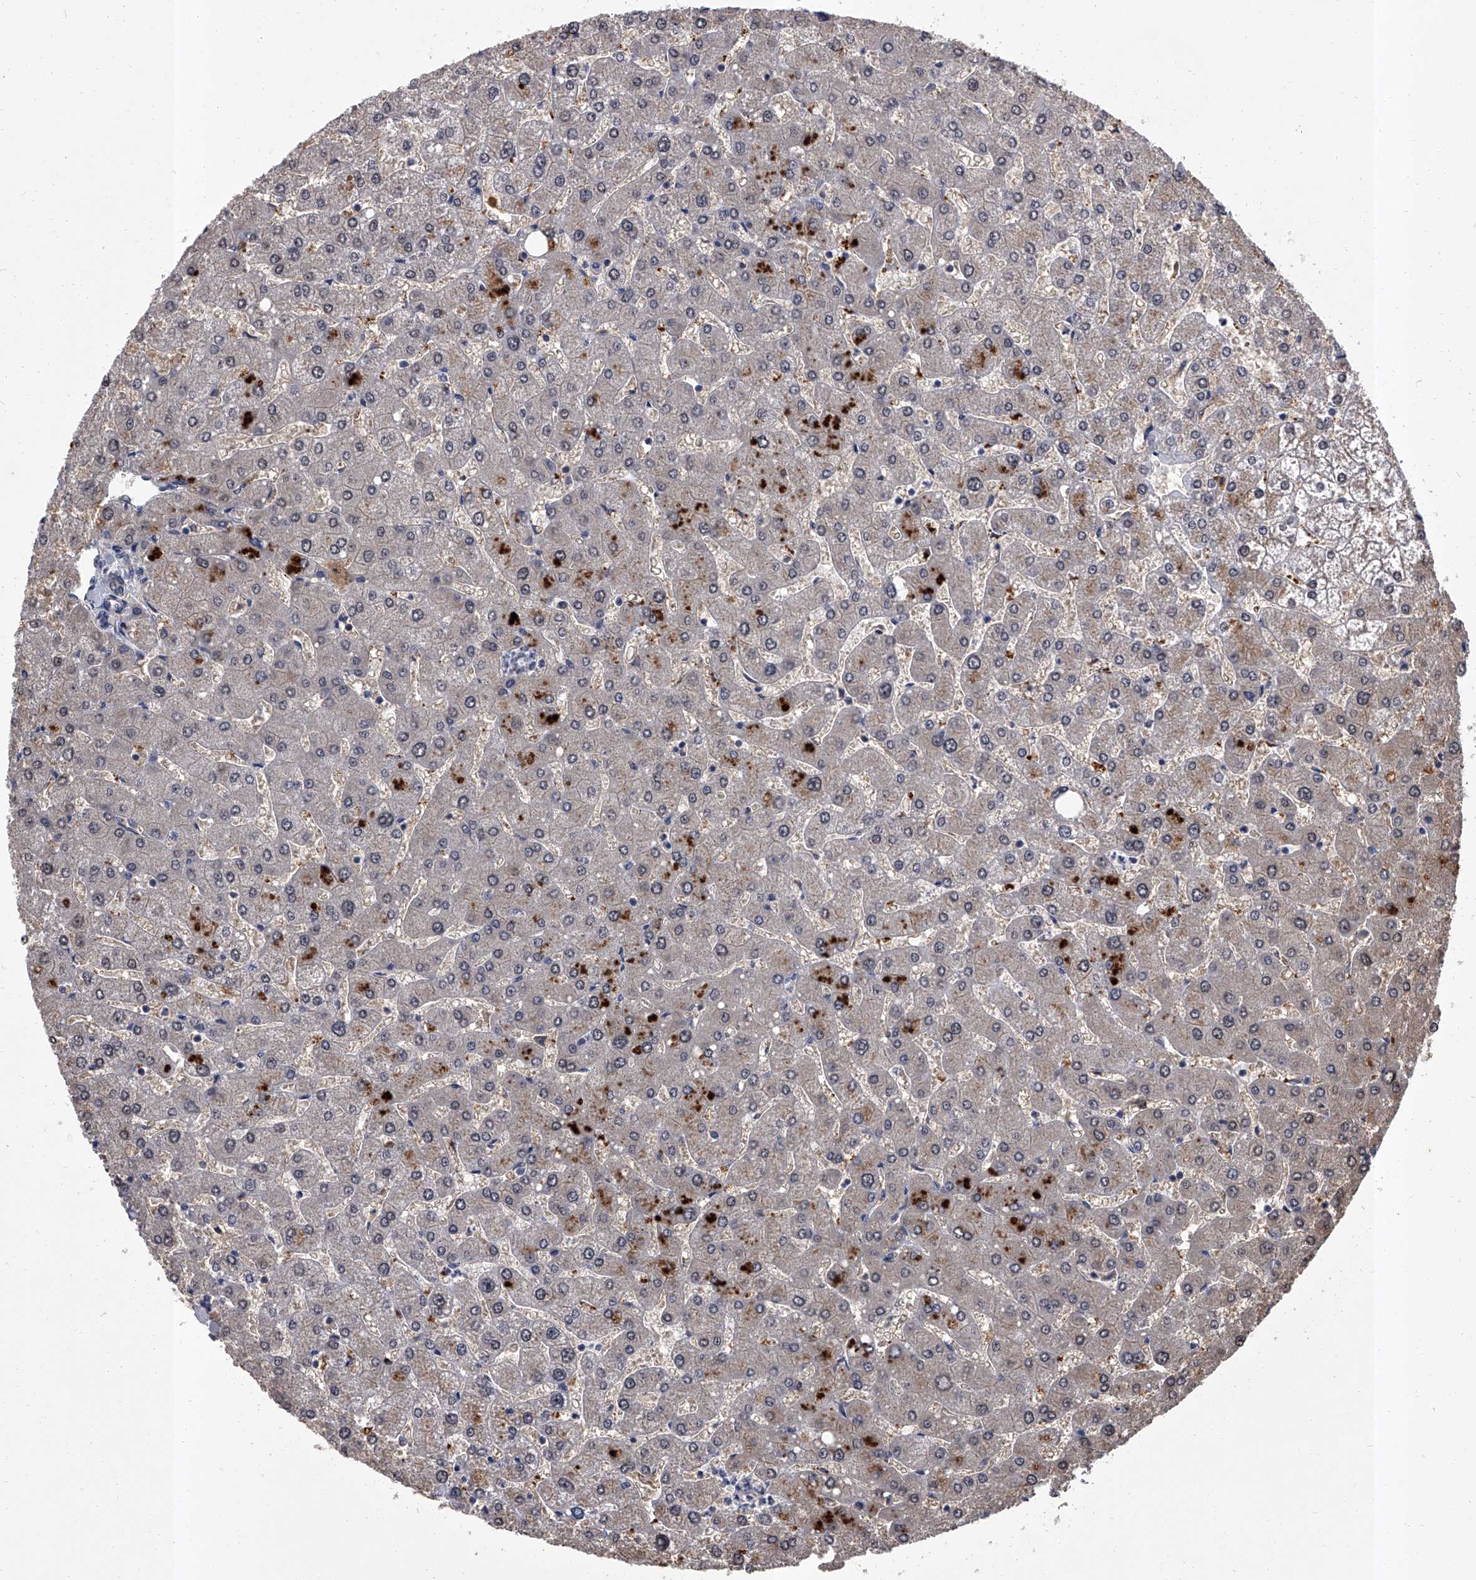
{"staining": {"intensity": "moderate", "quantity": "25%-75%", "location": "cytoplasmic/membranous"}, "tissue": "liver", "cell_type": "Cholangiocytes", "image_type": "normal", "snomed": [{"axis": "morphology", "description": "Normal tissue, NOS"}, {"axis": "topography", "description": "Liver"}], "caption": "Brown immunohistochemical staining in benign human liver shows moderate cytoplasmic/membranous staining in approximately 25%-75% of cholangiocytes. The staining was performed using DAB, with brown indicating positive protein expression. Nuclei are stained blue with hematoxylin.", "gene": "SLC18B1", "patient": {"sex": "male", "age": 55}}